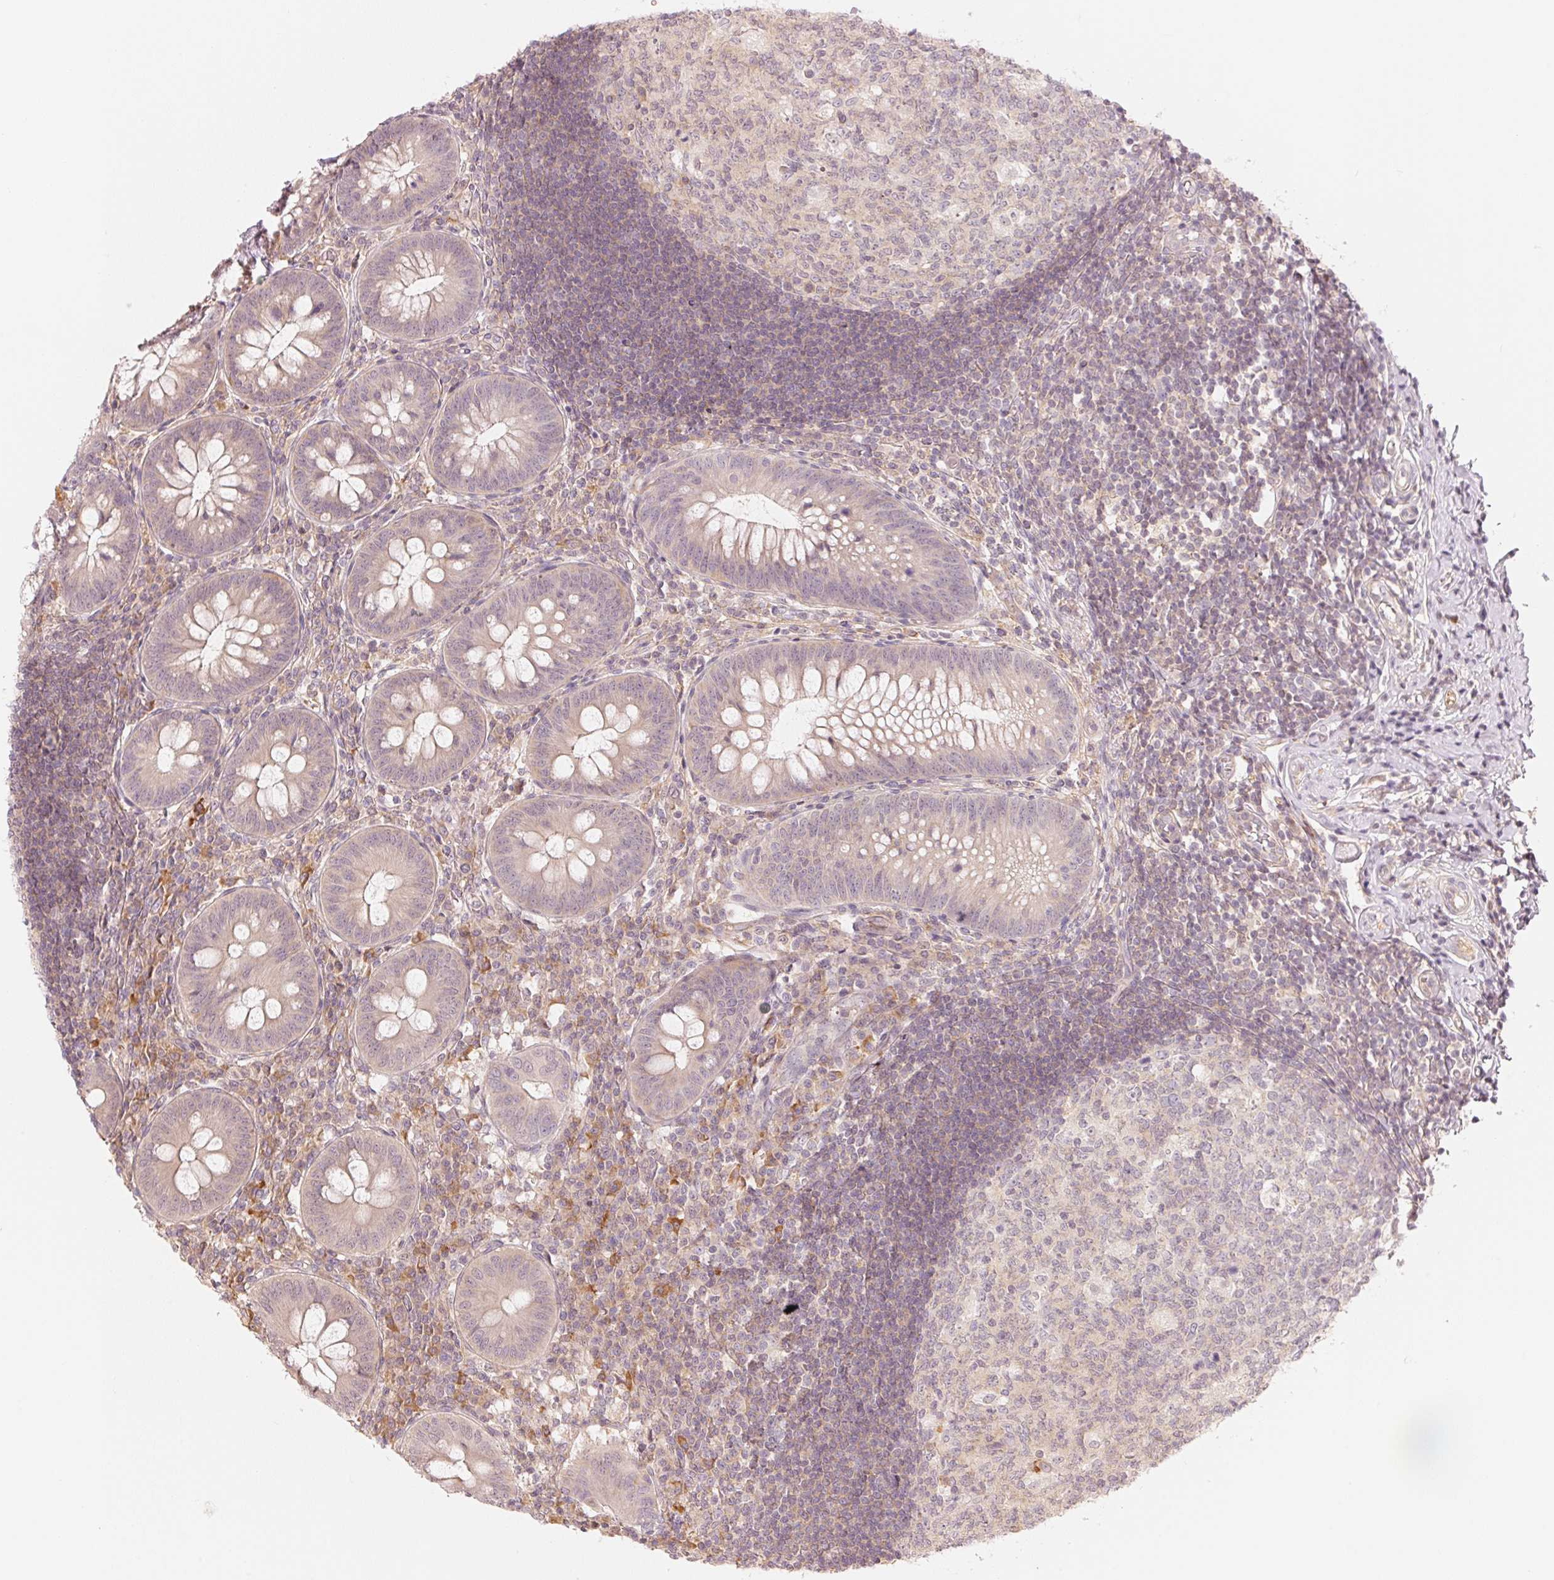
{"staining": {"intensity": "moderate", "quantity": "<25%", "location": "cytoplasmic/membranous"}, "tissue": "appendix", "cell_type": "Glandular cells", "image_type": "normal", "snomed": [{"axis": "morphology", "description": "Normal tissue, NOS"}, {"axis": "morphology", "description": "Inflammation, NOS"}, {"axis": "topography", "description": "Appendix"}], "caption": "A low amount of moderate cytoplasmic/membranous expression is appreciated in about <25% of glandular cells in benign appendix.", "gene": "PRKN", "patient": {"sex": "male", "age": 16}}